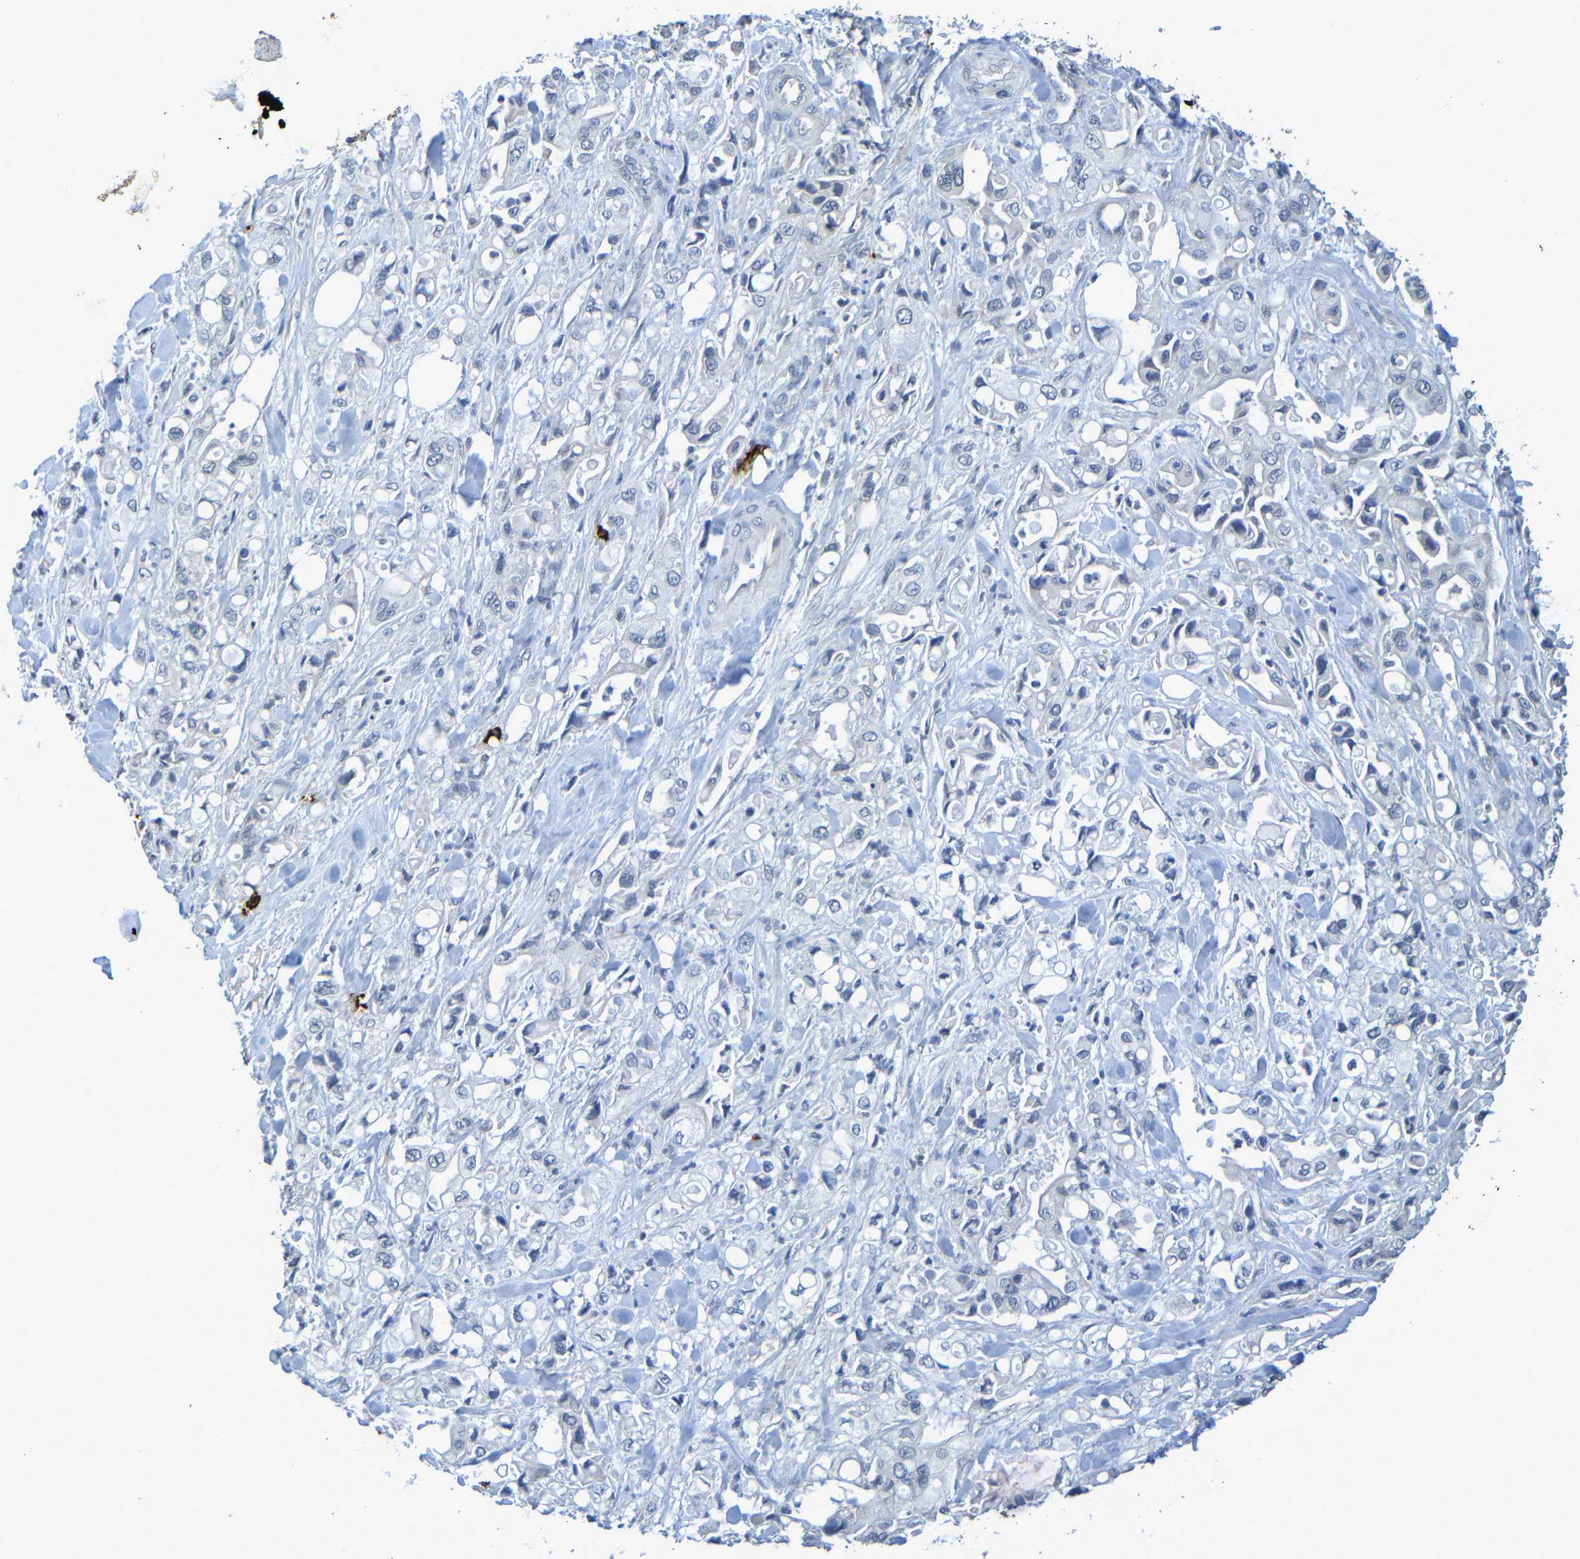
{"staining": {"intensity": "negative", "quantity": "none", "location": "none"}, "tissue": "pancreatic cancer", "cell_type": "Tumor cells", "image_type": "cancer", "snomed": [{"axis": "morphology", "description": "Adenocarcinoma, NOS"}, {"axis": "topography", "description": "Pancreas"}], "caption": "Pancreatic cancer stained for a protein using immunohistochemistry displays no staining tumor cells.", "gene": "C3AR1", "patient": {"sex": "male", "age": 70}}